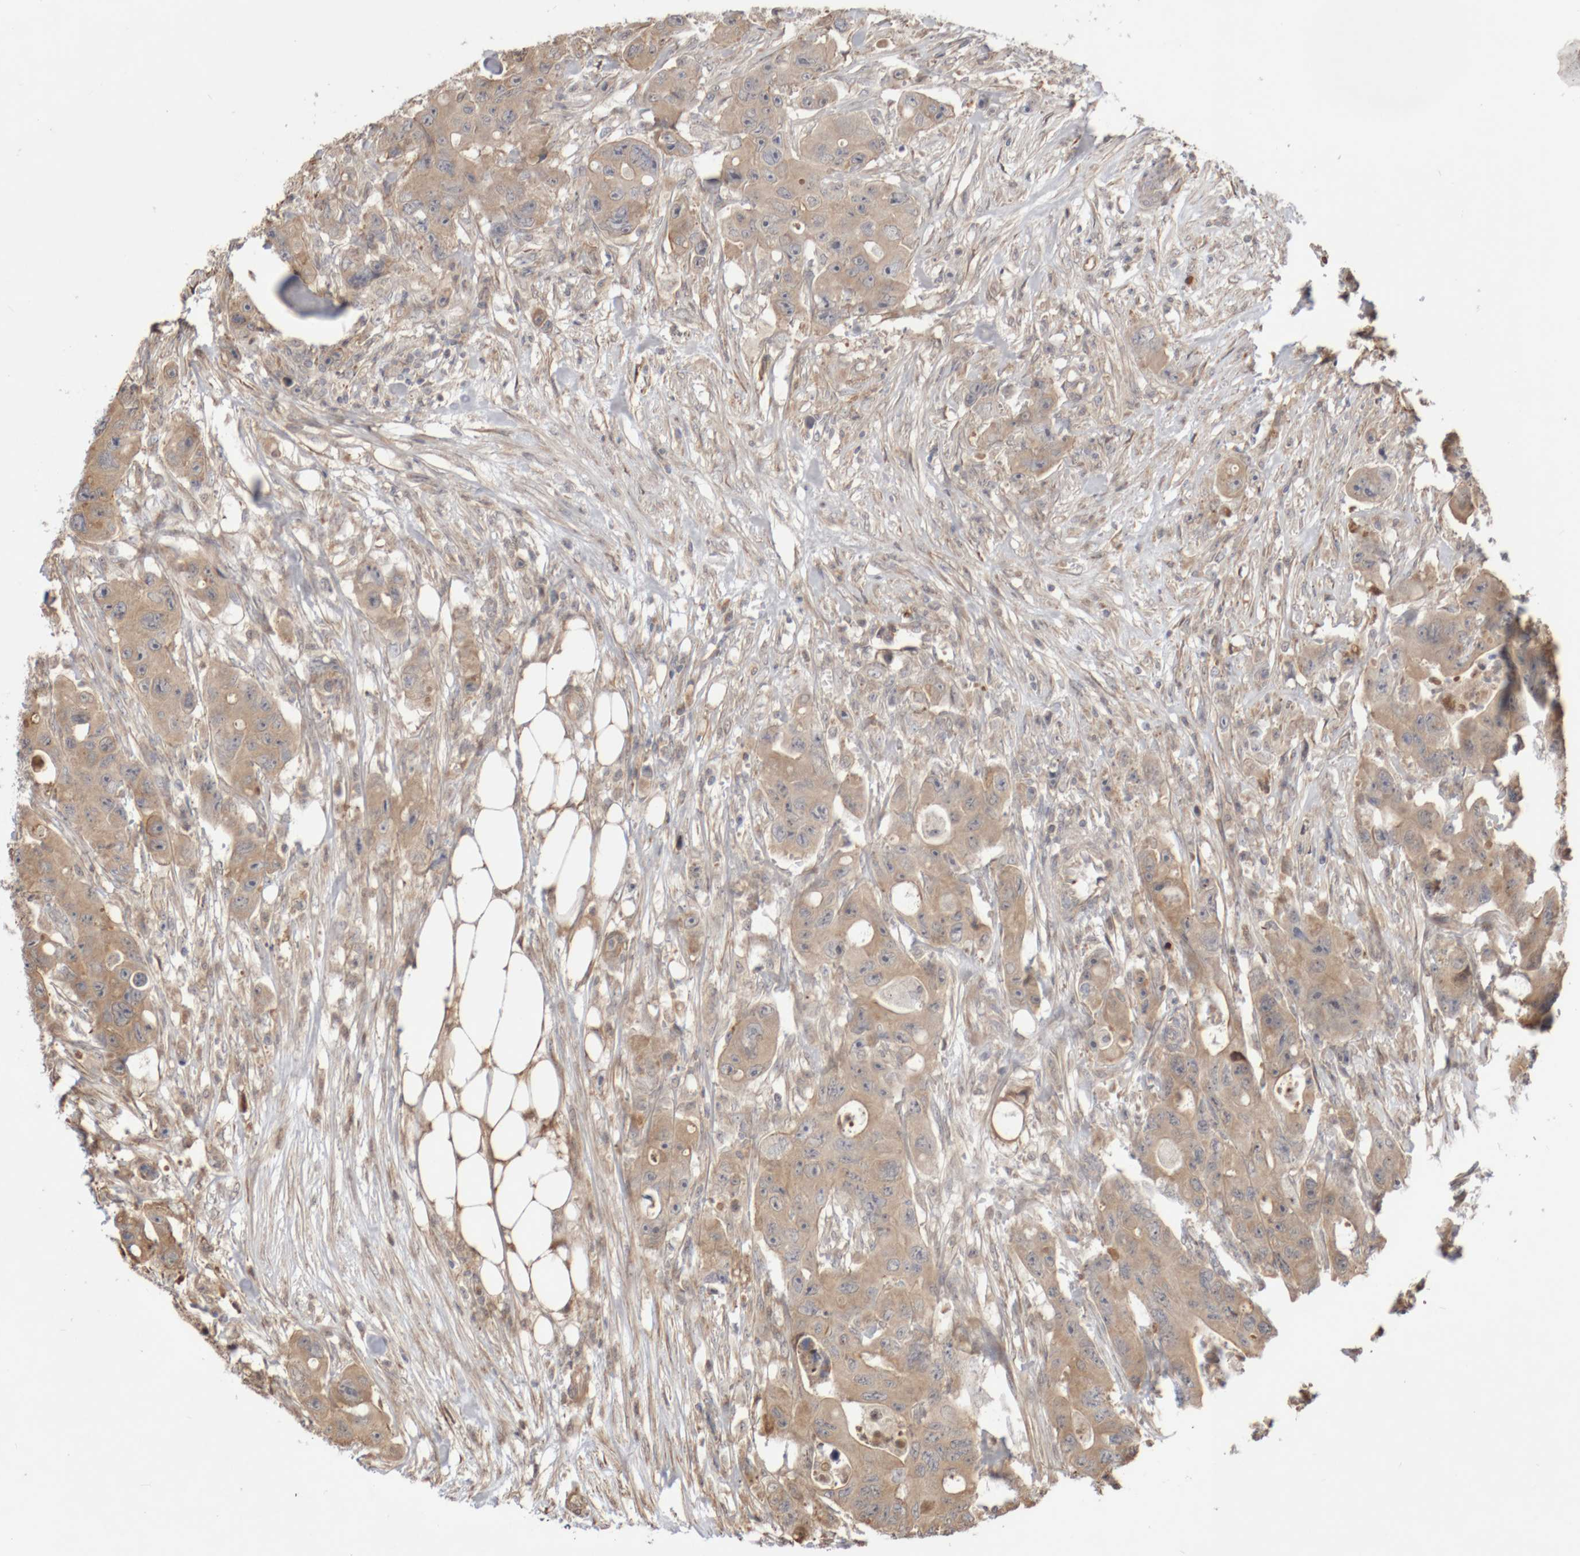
{"staining": {"intensity": "moderate", "quantity": ">75%", "location": "cytoplasmic/membranous"}, "tissue": "colorectal cancer", "cell_type": "Tumor cells", "image_type": "cancer", "snomed": [{"axis": "morphology", "description": "Adenocarcinoma, NOS"}, {"axis": "topography", "description": "Colon"}], "caption": "Human colorectal cancer stained with a brown dye shows moderate cytoplasmic/membranous positive positivity in about >75% of tumor cells.", "gene": "DPH7", "patient": {"sex": "female", "age": 46}}